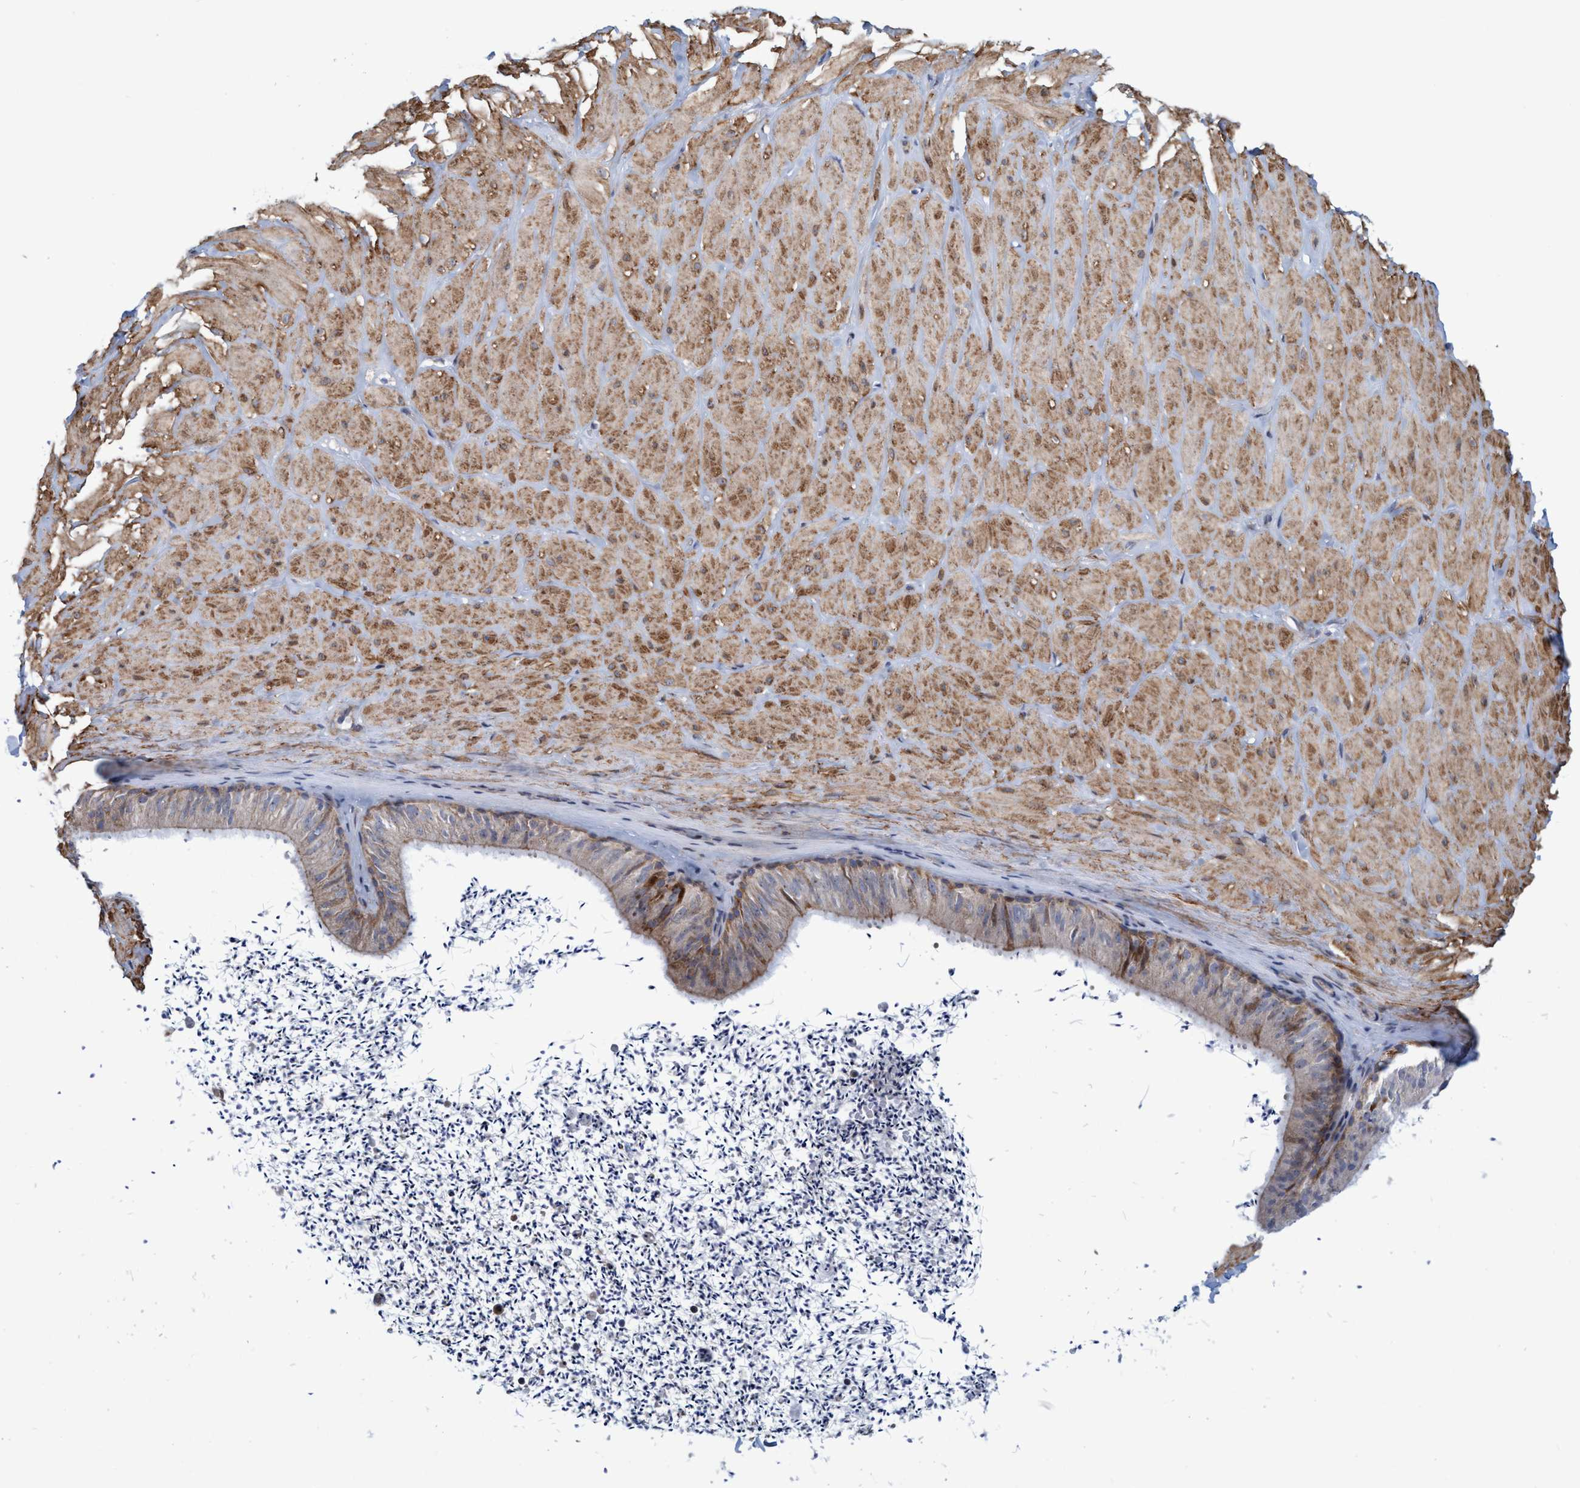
{"staining": {"intensity": "negative", "quantity": "none", "location": "none"}, "tissue": "adipose tissue", "cell_type": "Adipocytes", "image_type": "normal", "snomed": [{"axis": "morphology", "description": "Normal tissue, NOS"}, {"axis": "topography", "description": "Adipose tissue"}, {"axis": "topography", "description": "Vascular tissue"}, {"axis": "topography", "description": "Peripheral nerve tissue"}], "caption": "Immunohistochemistry (IHC) of benign adipose tissue exhibits no positivity in adipocytes. (Brightfield microscopy of DAB immunohistochemistry at high magnification).", "gene": "POLR1F", "patient": {"sex": "male", "age": 25}}